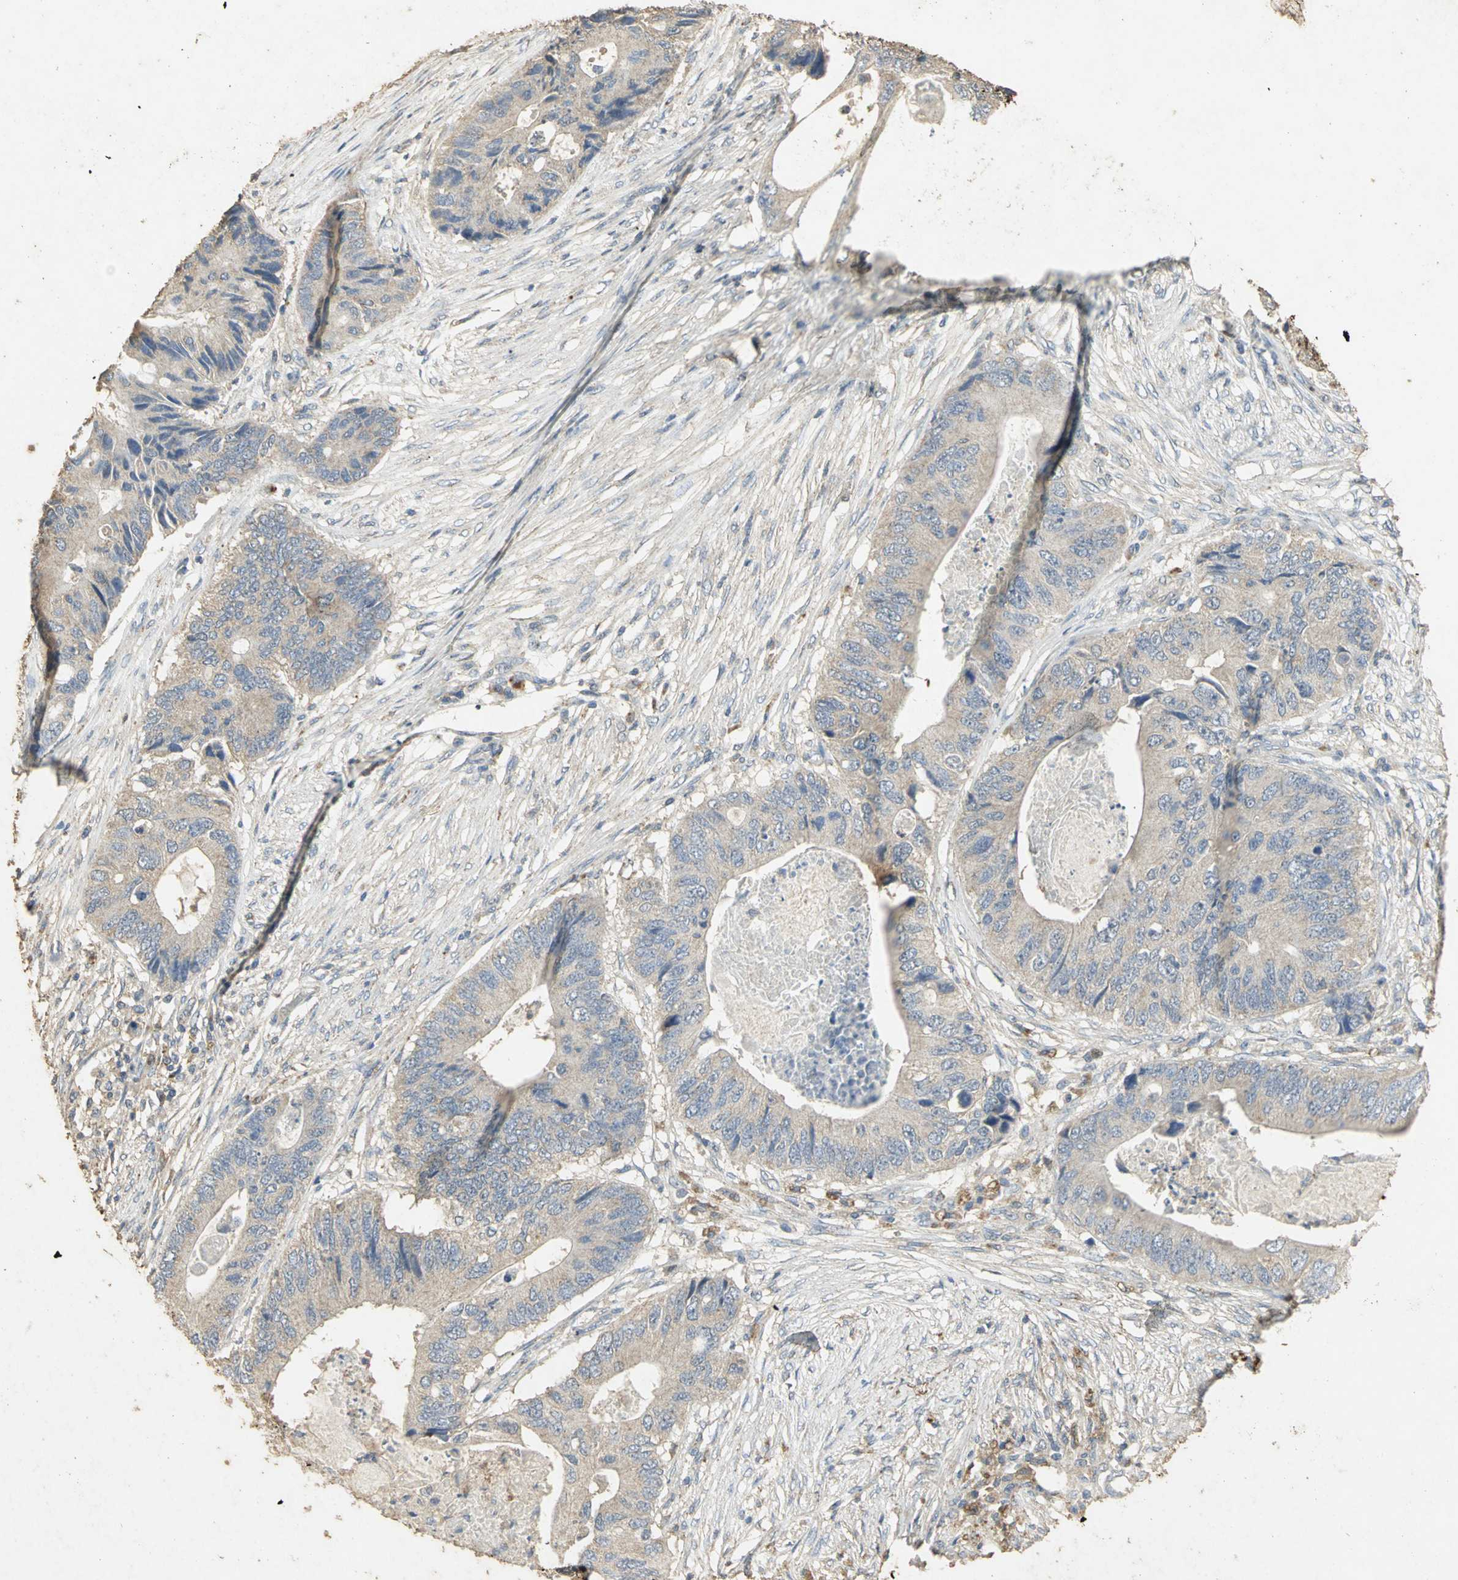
{"staining": {"intensity": "weak", "quantity": ">75%", "location": "cytoplasmic/membranous"}, "tissue": "colorectal cancer", "cell_type": "Tumor cells", "image_type": "cancer", "snomed": [{"axis": "morphology", "description": "Adenocarcinoma, NOS"}, {"axis": "topography", "description": "Colon"}], "caption": "A brown stain highlights weak cytoplasmic/membranous staining of a protein in colorectal adenocarcinoma tumor cells.", "gene": "ASB9", "patient": {"sex": "male", "age": 71}}